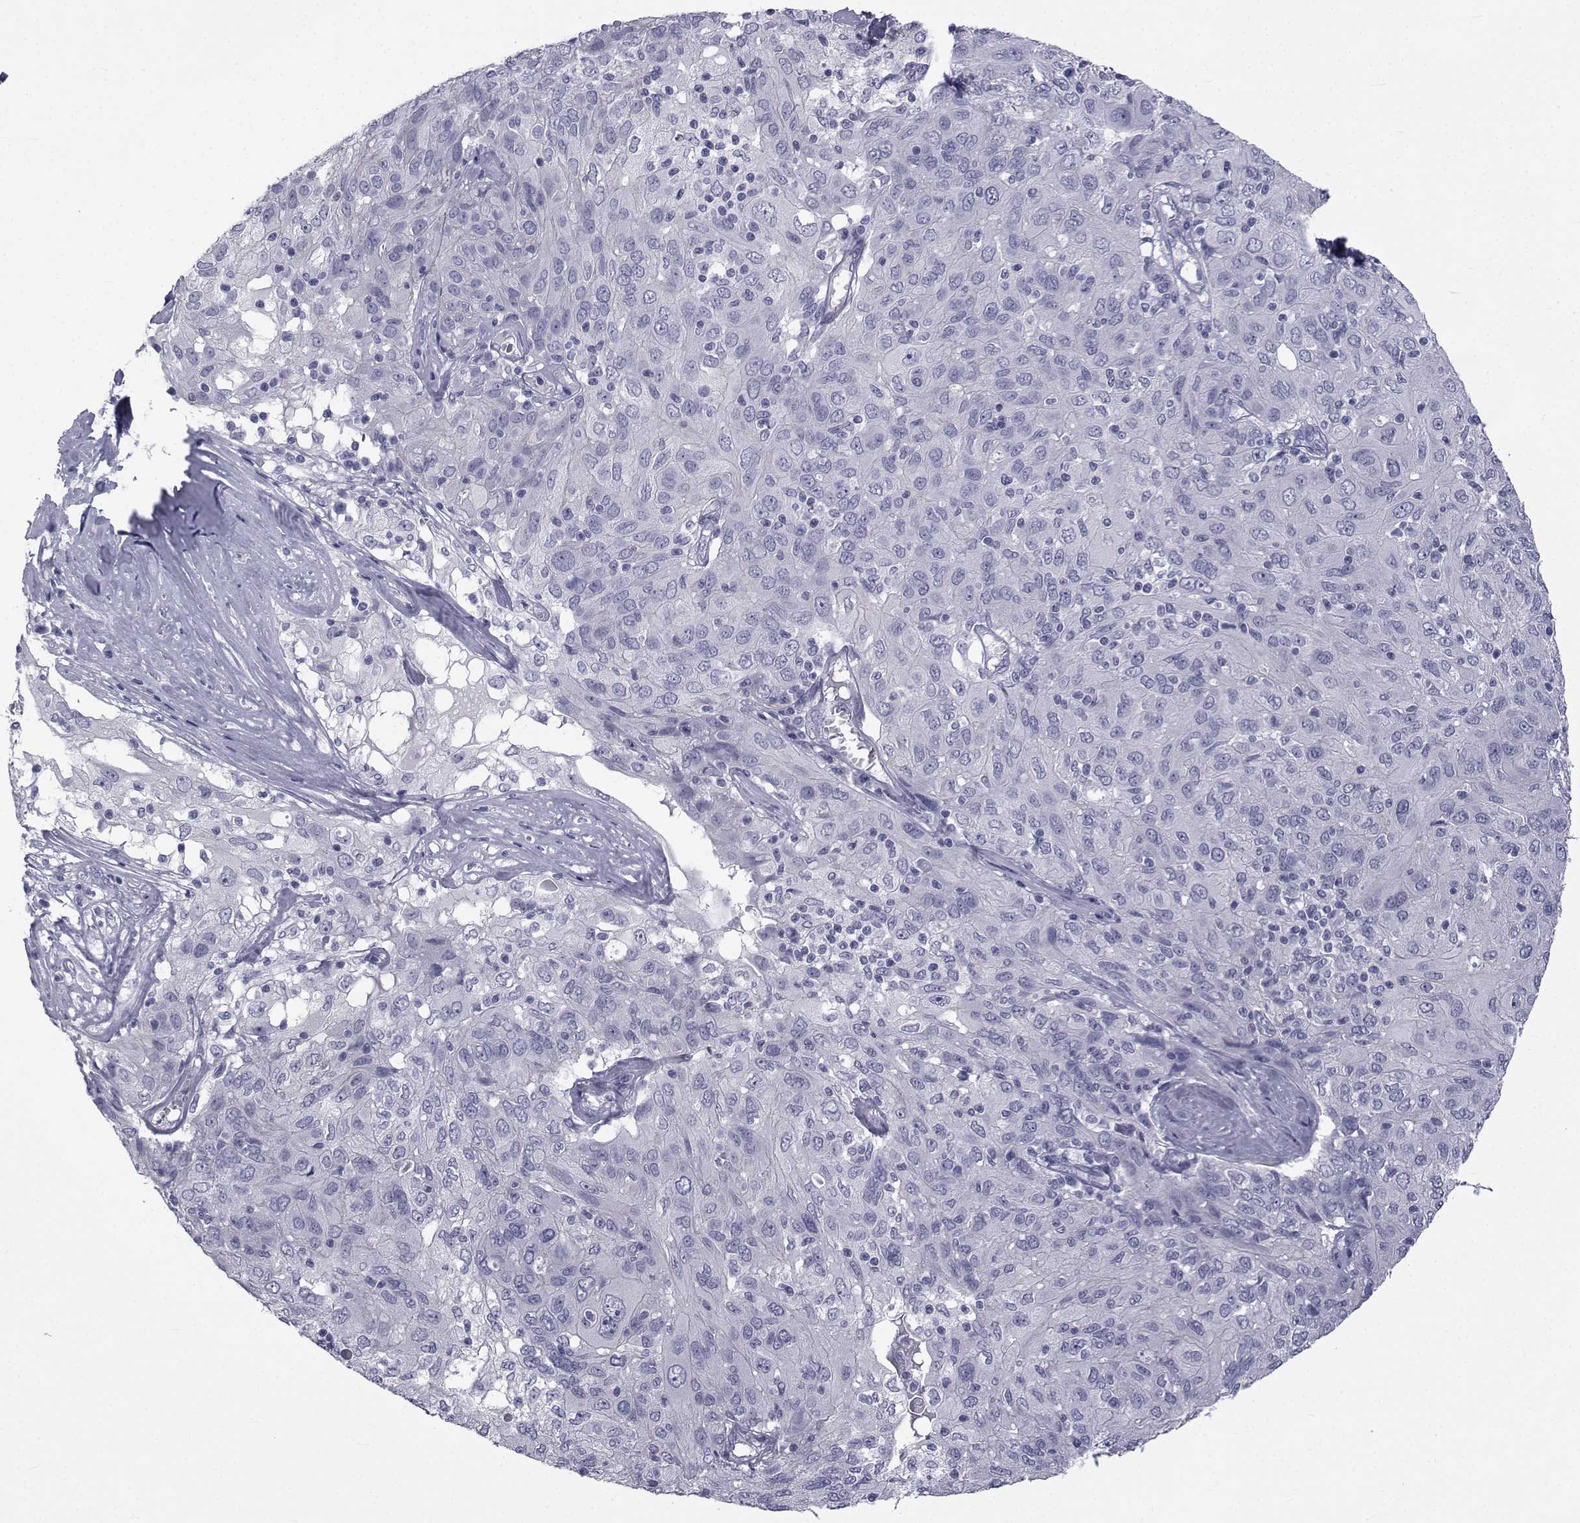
{"staining": {"intensity": "negative", "quantity": "none", "location": "none"}, "tissue": "ovarian cancer", "cell_type": "Tumor cells", "image_type": "cancer", "snomed": [{"axis": "morphology", "description": "Carcinoma, endometroid"}, {"axis": "topography", "description": "Ovary"}], "caption": "A histopathology image of endometroid carcinoma (ovarian) stained for a protein displays no brown staining in tumor cells. (DAB IHC, high magnification).", "gene": "PDE6H", "patient": {"sex": "female", "age": 50}}